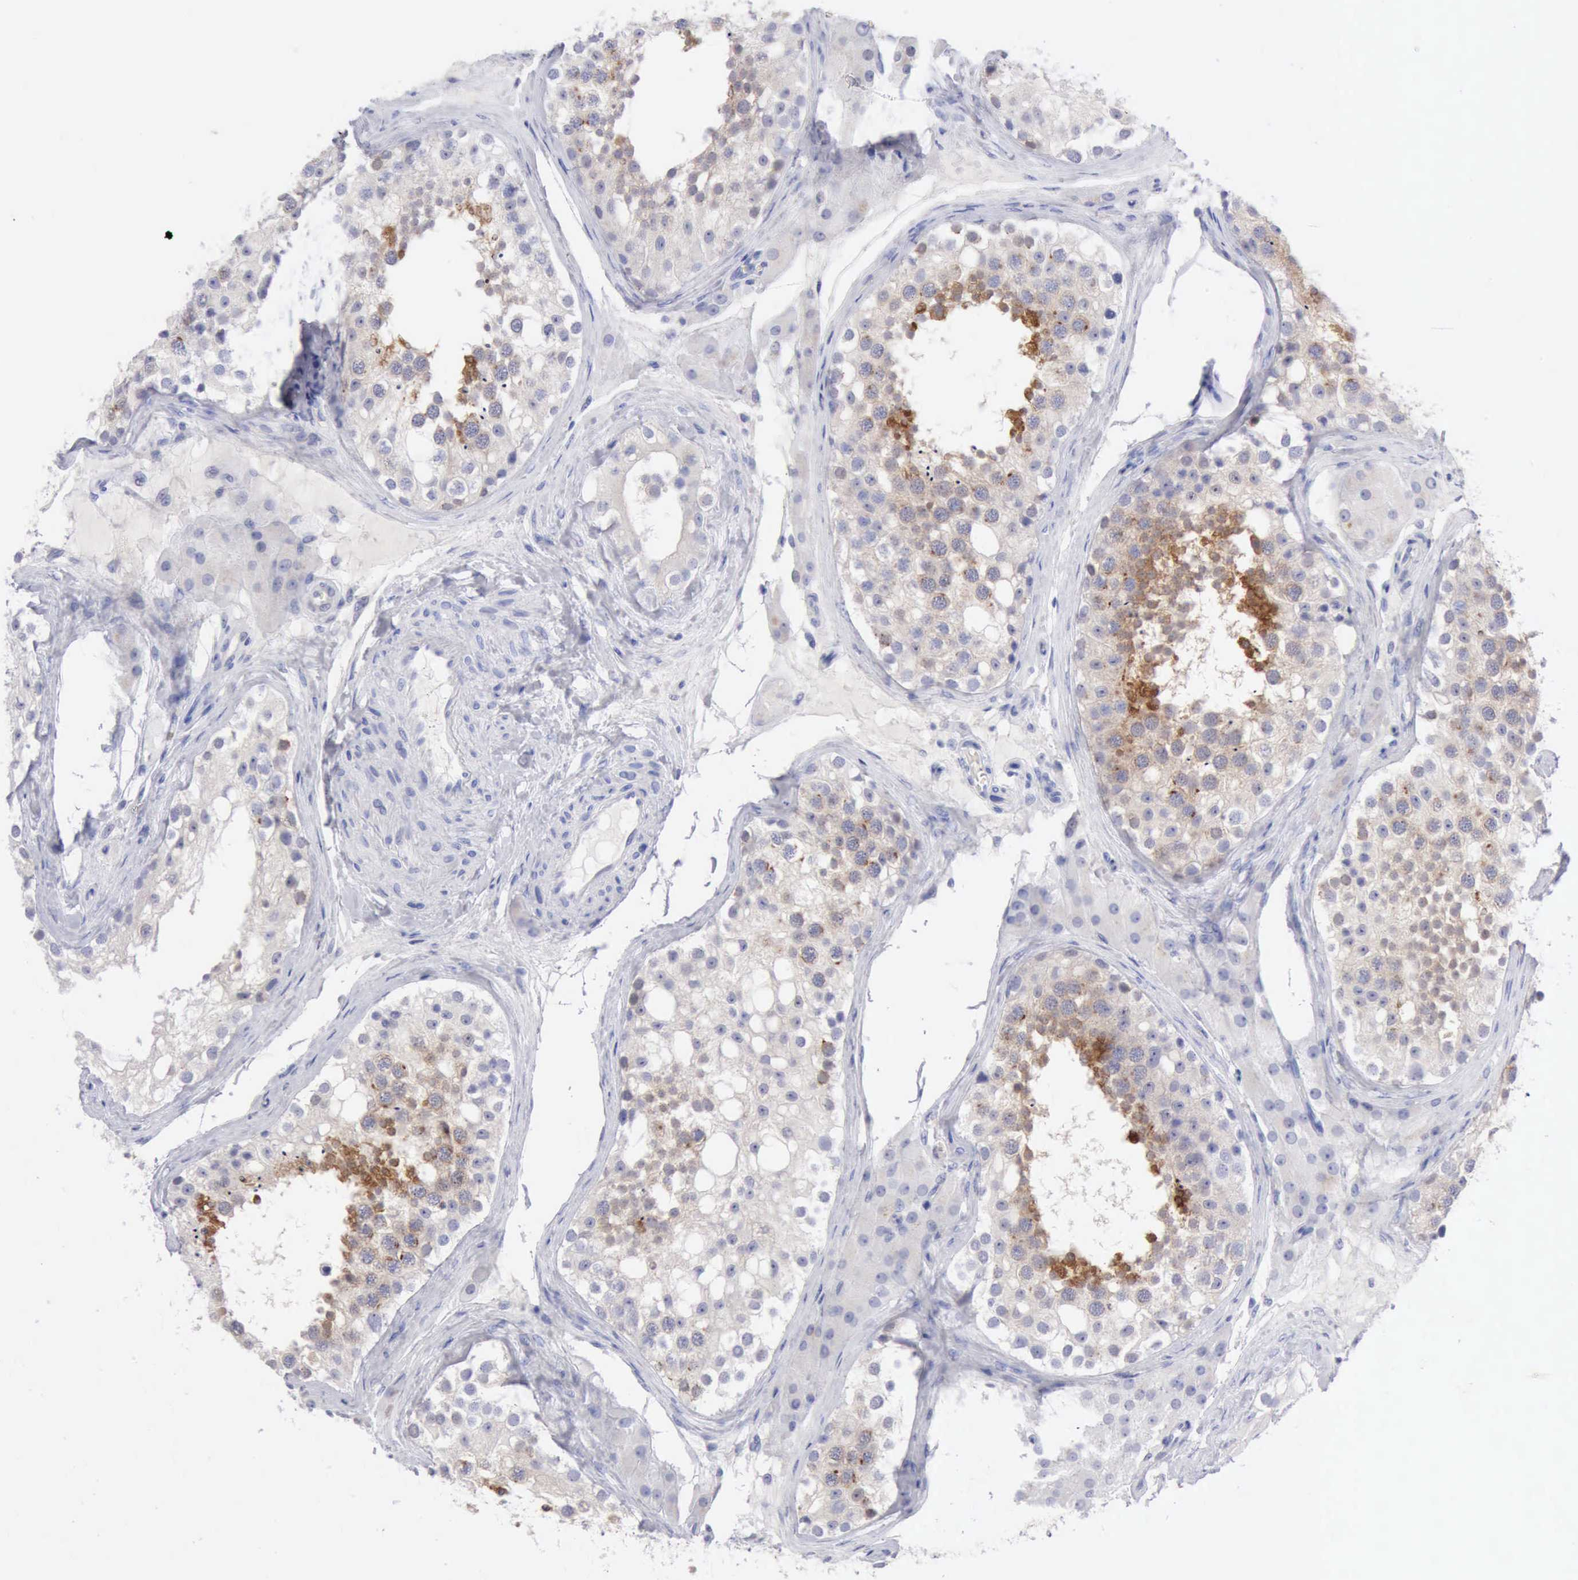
{"staining": {"intensity": "strong", "quantity": ">75%", "location": "cytoplasmic/membranous"}, "tissue": "testis", "cell_type": "Cells in seminiferous ducts", "image_type": "normal", "snomed": [{"axis": "morphology", "description": "Normal tissue, NOS"}, {"axis": "topography", "description": "Testis"}], "caption": "Immunohistochemistry (IHC) photomicrograph of normal testis: human testis stained using immunohistochemistry demonstrates high levels of strong protein expression localized specifically in the cytoplasmic/membranous of cells in seminiferous ducts, appearing as a cytoplasmic/membranous brown color.", "gene": "ANGEL1", "patient": {"sex": "male", "age": 68}}